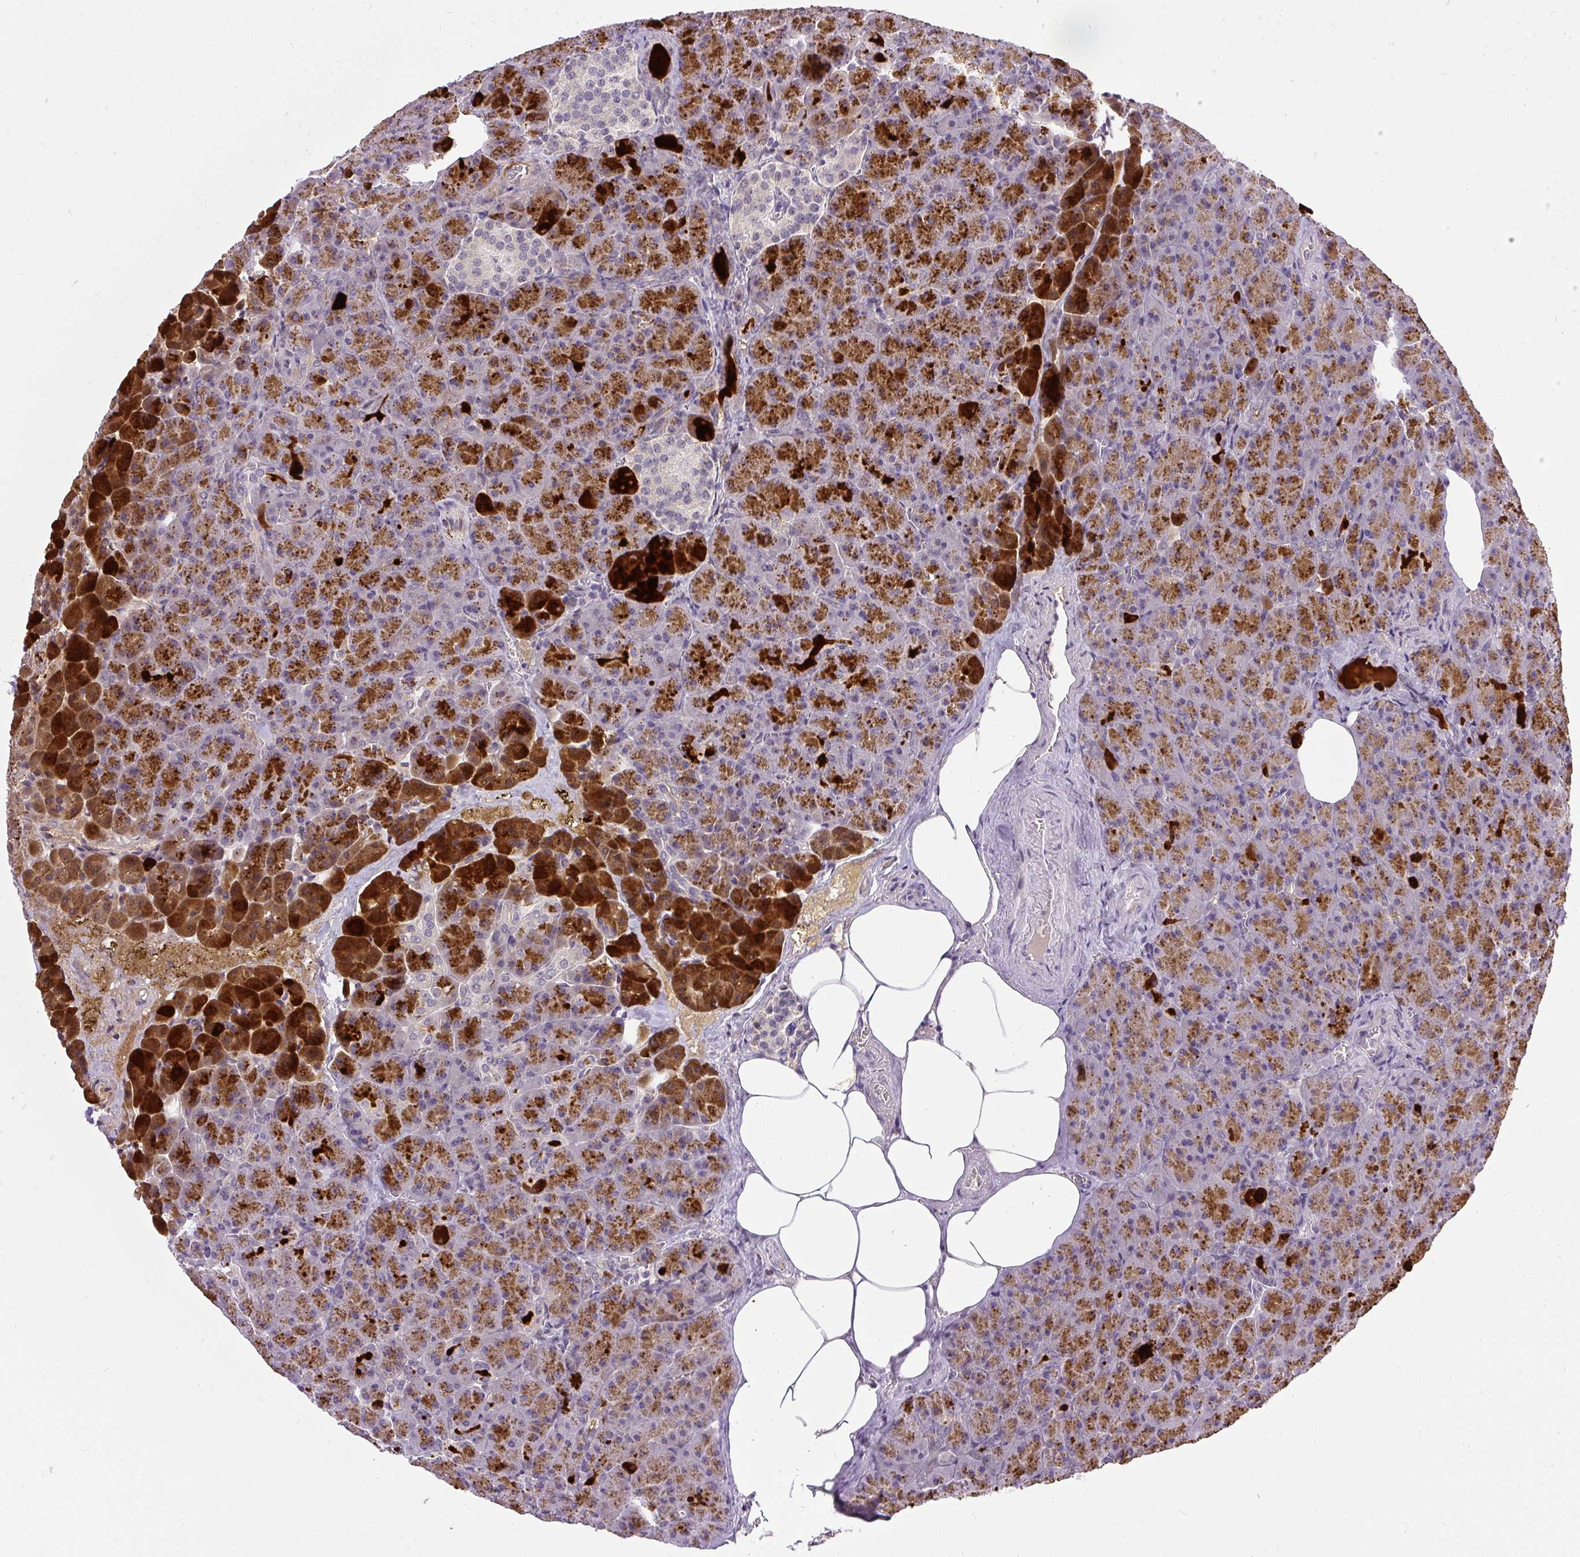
{"staining": {"intensity": "strong", "quantity": ">75%", "location": "cytoplasmic/membranous"}, "tissue": "pancreas", "cell_type": "Exocrine glandular cells", "image_type": "normal", "snomed": [{"axis": "morphology", "description": "Normal tissue, NOS"}, {"axis": "topography", "description": "Pancreas"}], "caption": "The immunohistochemical stain highlights strong cytoplasmic/membranous expression in exocrine glandular cells of normal pancreas. (DAB IHC, brown staining for protein, blue staining for nuclei).", "gene": "FAM117B", "patient": {"sex": "female", "age": 74}}